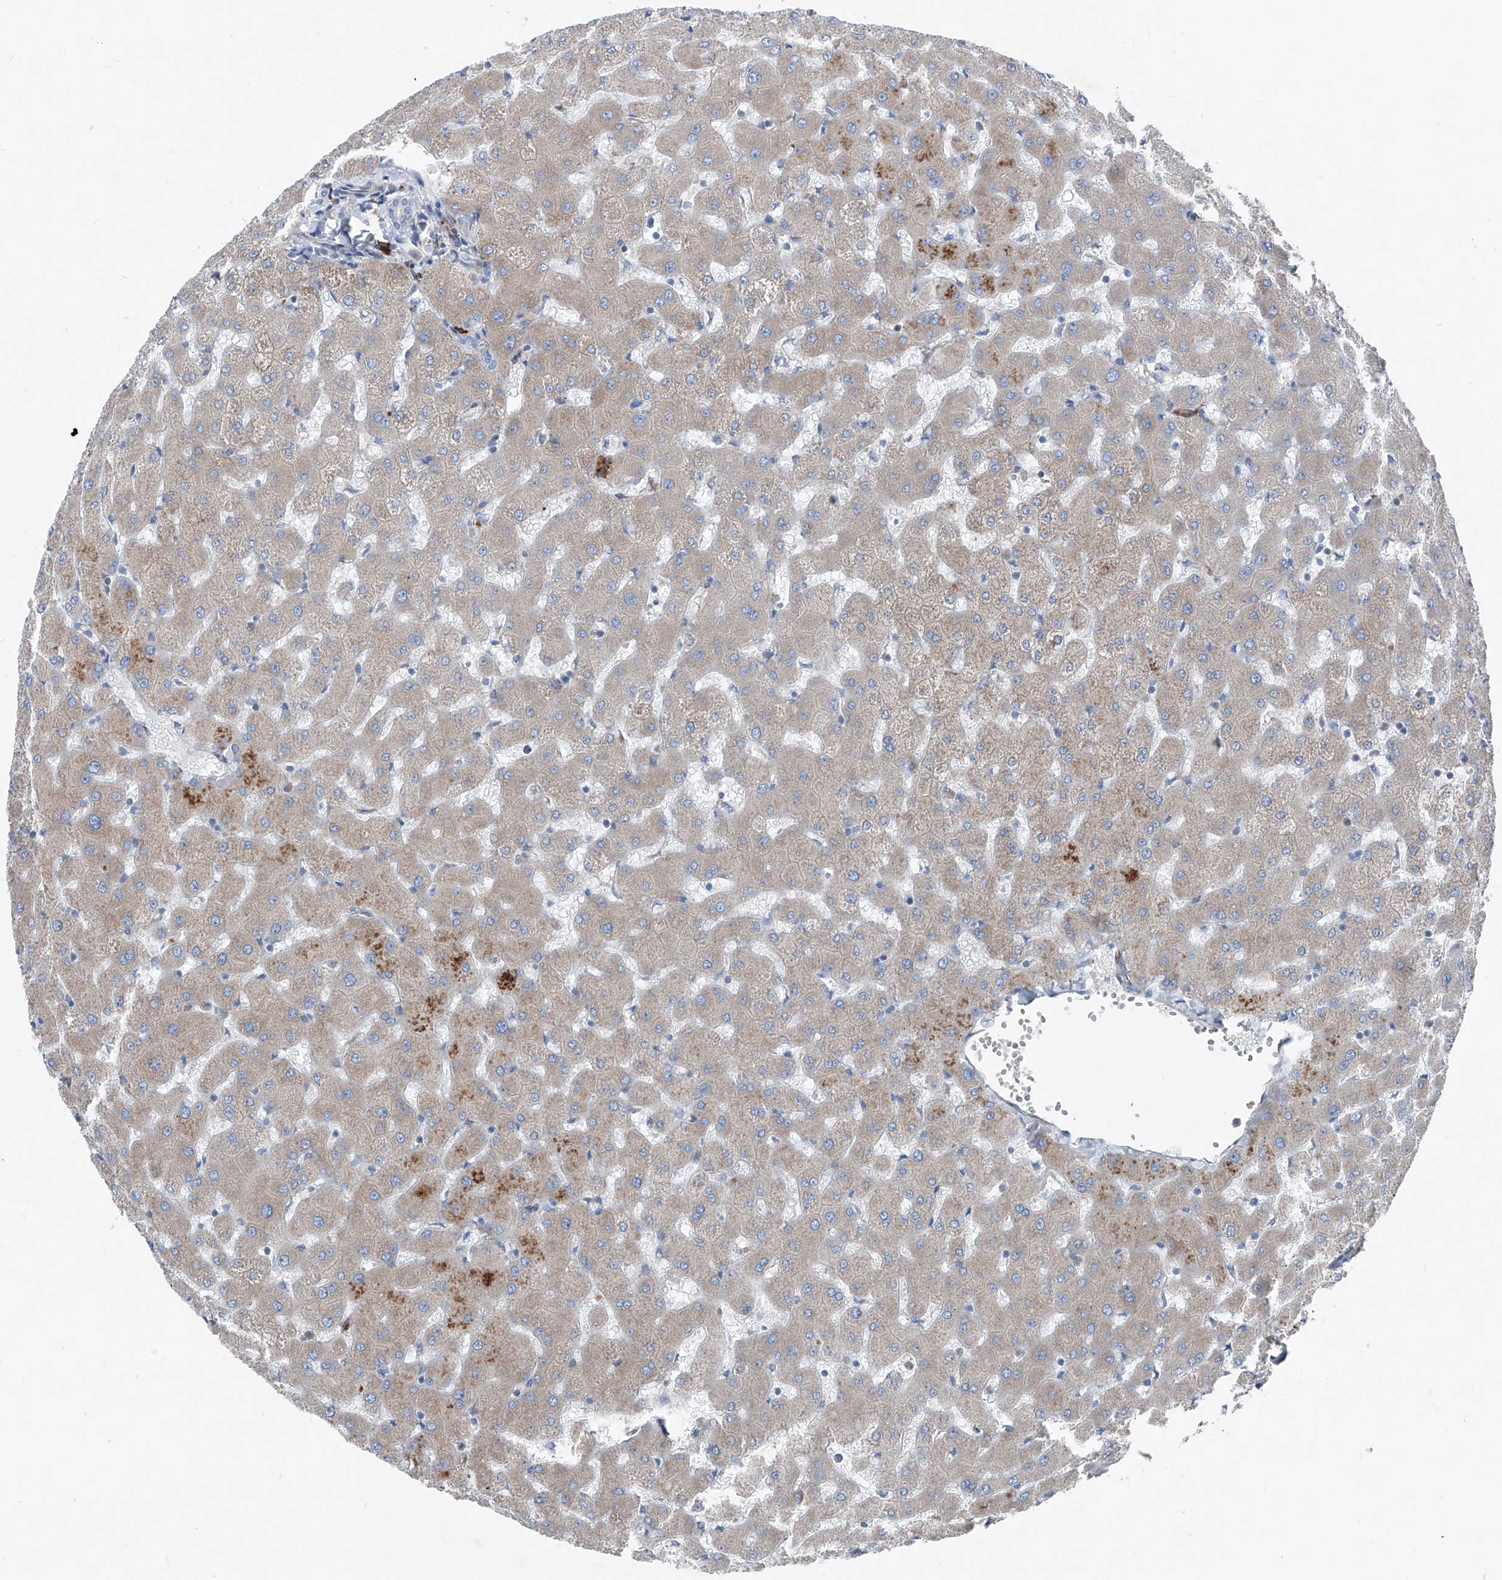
{"staining": {"intensity": "negative", "quantity": "none", "location": "none"}, "tissue": "liver", "cell_type": "Cholangiocytes", "image_type": "normal", "snomed": [{"axis": "morphology", "description": "Normal tissue, NOS"}, {"axis": "topography", "description": "Liver"}], "caption": "High magnification brightfield microscopy of normal liver stained with DAB (brown) and counterstained with hematoxylin (blue): cholangiocytes show no significant staining.", "gene": "IFI27", "patient": {"sex": "female", "age": 63}}